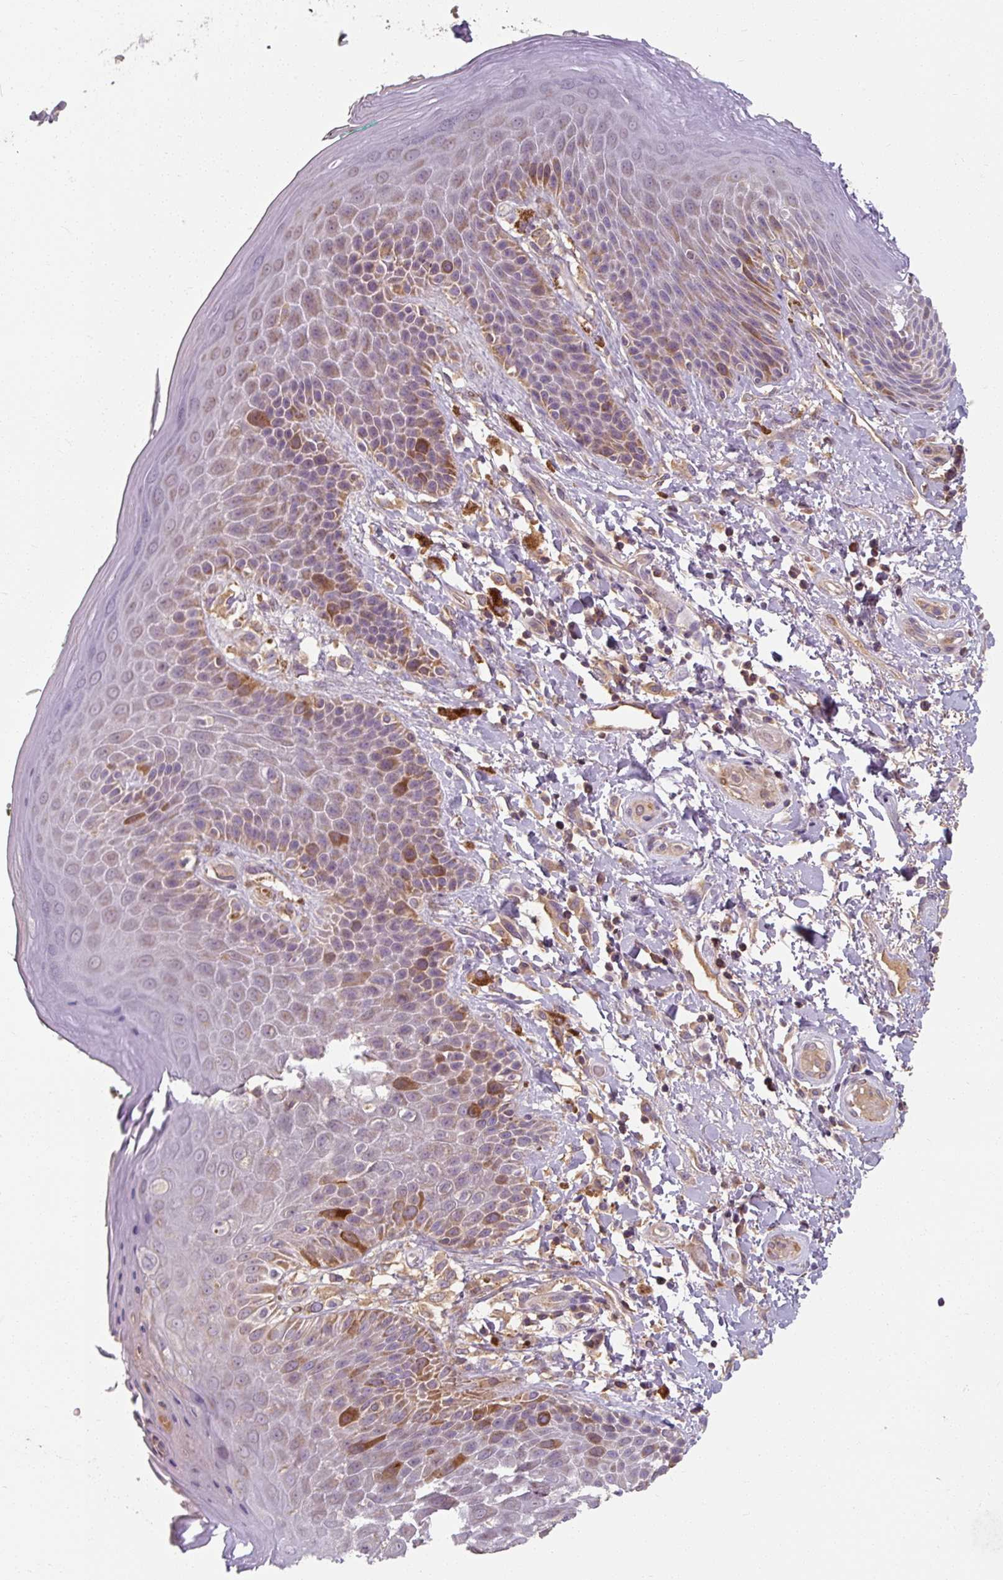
{"staining": {"intensity": "moderate", "quantity": "<25%", "location": "cytoplasmic/membranous"}, "tissue": "skin", "cell_type": "Epidermal cells", "image_type": "normal", "snomed": [{"axis": "morphology", "description": "Normal tissue, NOS"}, {"axis": "topography", "description": "Peripheral nerve tissue"}], "caption": "IHC of unremarkable skin shows low levels of moderate cytoplasmic/membranous expression in approximately <25% of epidermal cells.", "gene": "TSEN54", "patient": {"sex": "male", "age": 51}}